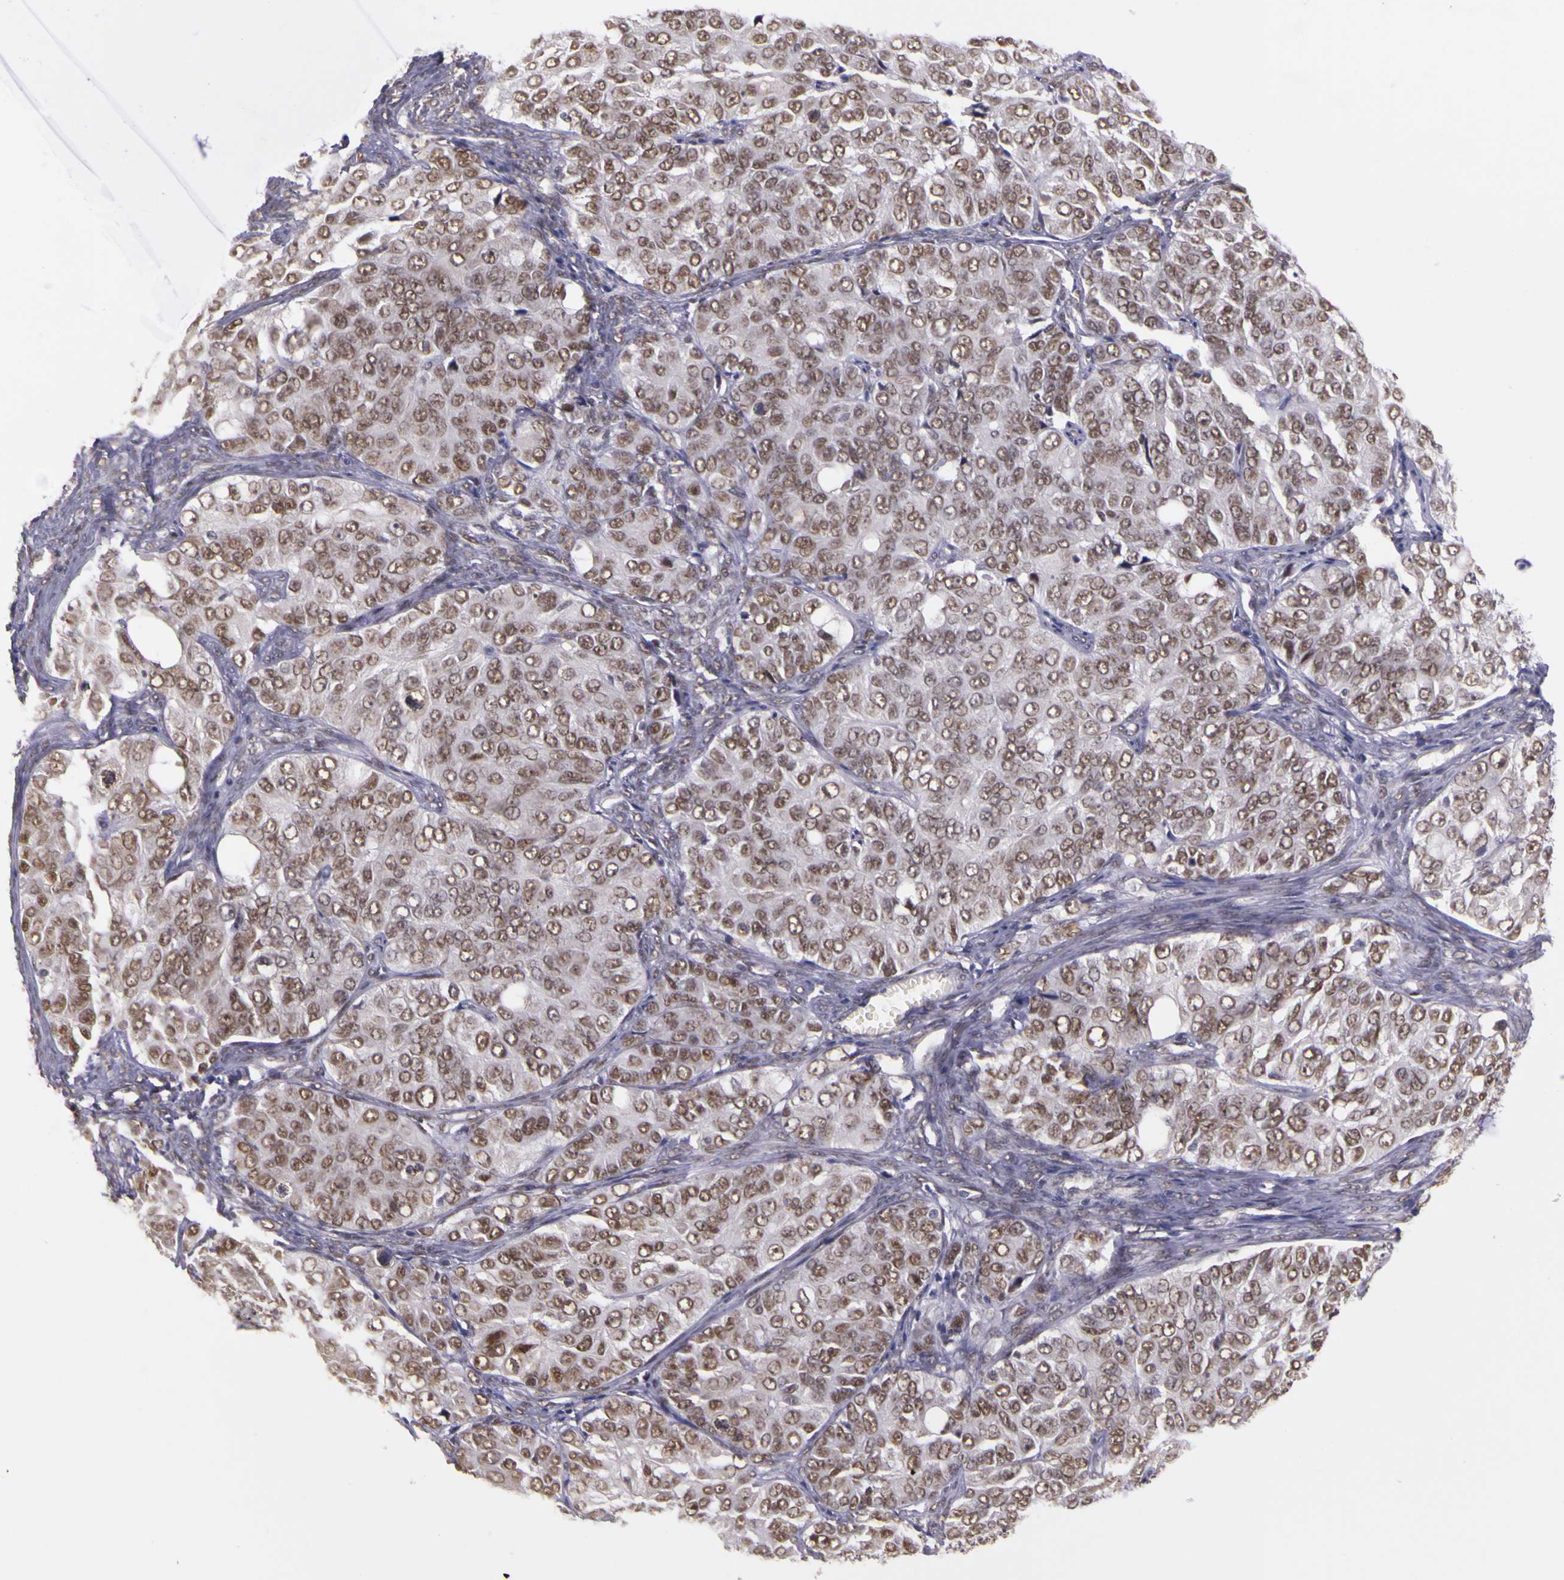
{"staining": {"intensity": "weak", "quantity": ">75%", "location": "nuclear"}, "tissue": "ovarian cancer", "cell_type": "Tumor cells", "image_type": "cancer", "snomed": [{"axis": "morphology", "description": "Carcinoma, endometroid"}, {"axis": "topography", "description": "Ovary"}], "caption": "Immunohistochemistry (IHC) of human endometroid carcinoma (ovarian) demonstrates low levels of weak nuclear staining in about >75% of tumor cells.", "gene": "WDR13", "patient": {"sex": "female", "age": 51}}